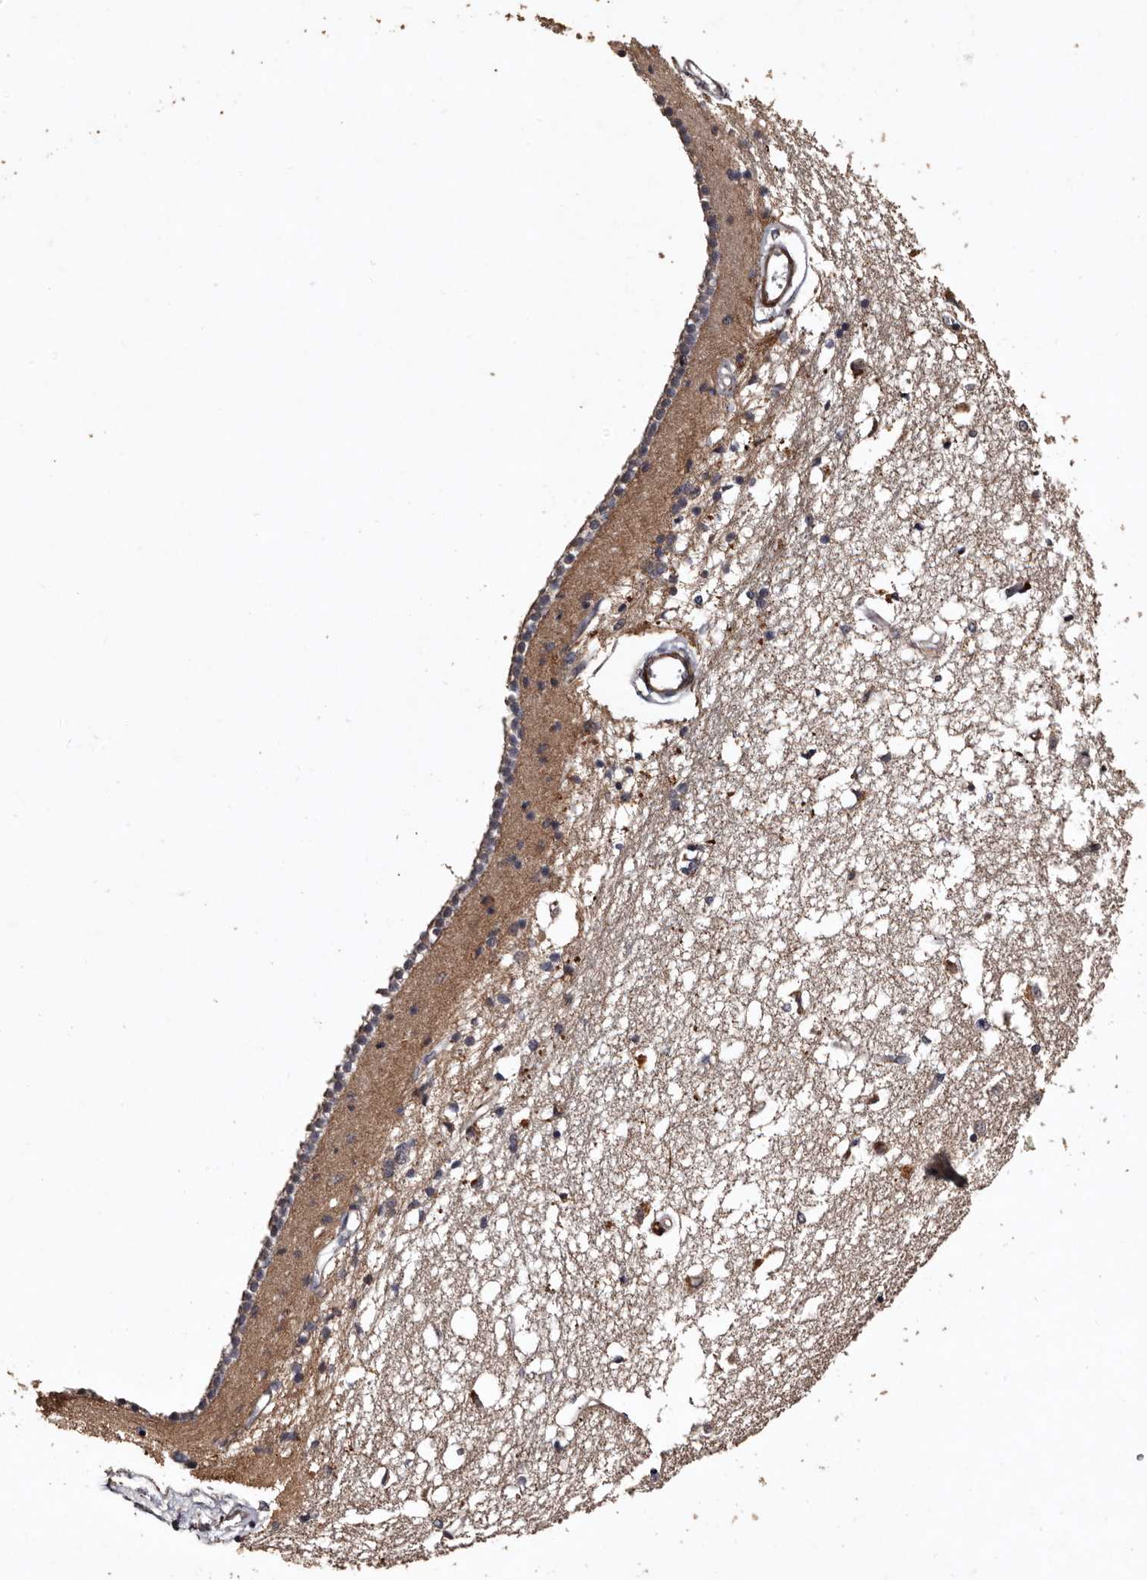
{"staining": {"intensity": "weak", "quantity": "<25%", "location": "cytoplasmic/membranous"}, "tissue": "caudate", "cell_type": "Glial cells", "image_type": "normal", "snomed": [{"axis": "morphology", "description": "Normal tissue, NOS"}, {"axis": "topography", "description": "Lateral ventricle wall"}], "caption": "Immunohistochemistry (IHC) of normal caudate shows no expression in glial cells. (DAB IHC, high magnification).", "gene": "PRKD3", "patient": {"sex": "male", "age": 45}}